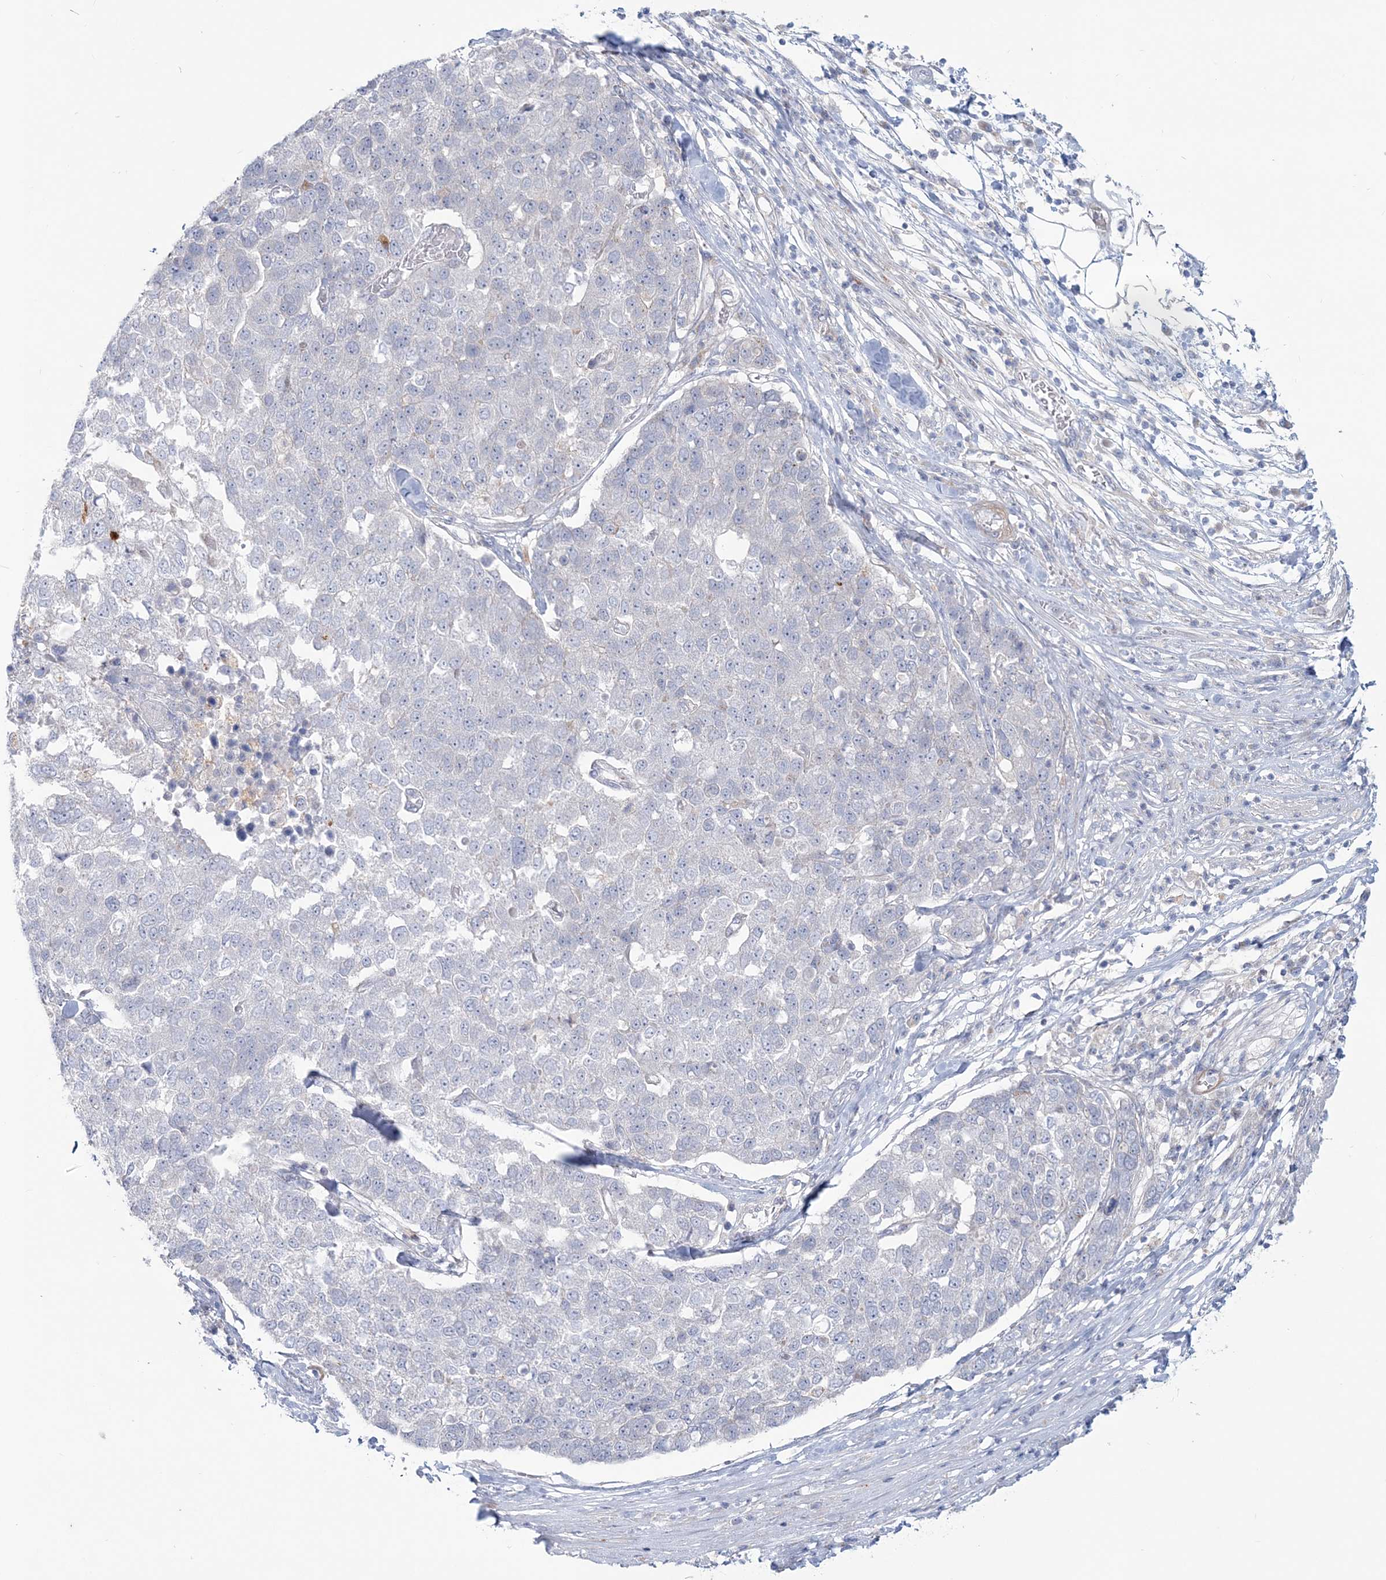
{"staining": {"intensity": "negative", "quantity": "none", "location": "none"}, "tissue": "pancreatic cancer", "cell_type": "Tumor cells", "image_type": "cancer", "snomed": [{"axis": "morphology", "description": "Adenocarcinoma, NOS"}, {"axis": "topography", "description": "Pancreas"}], "caption": "Pancreatic cancer was stained to show a protein in brown. There is no significant expression in tumor cells. (DAB (3,3'-diaminobenzidine) immunohistochemistry, high magnification).", "gene": "ADGB", "patient": {"sex": "female", "age": 61}}